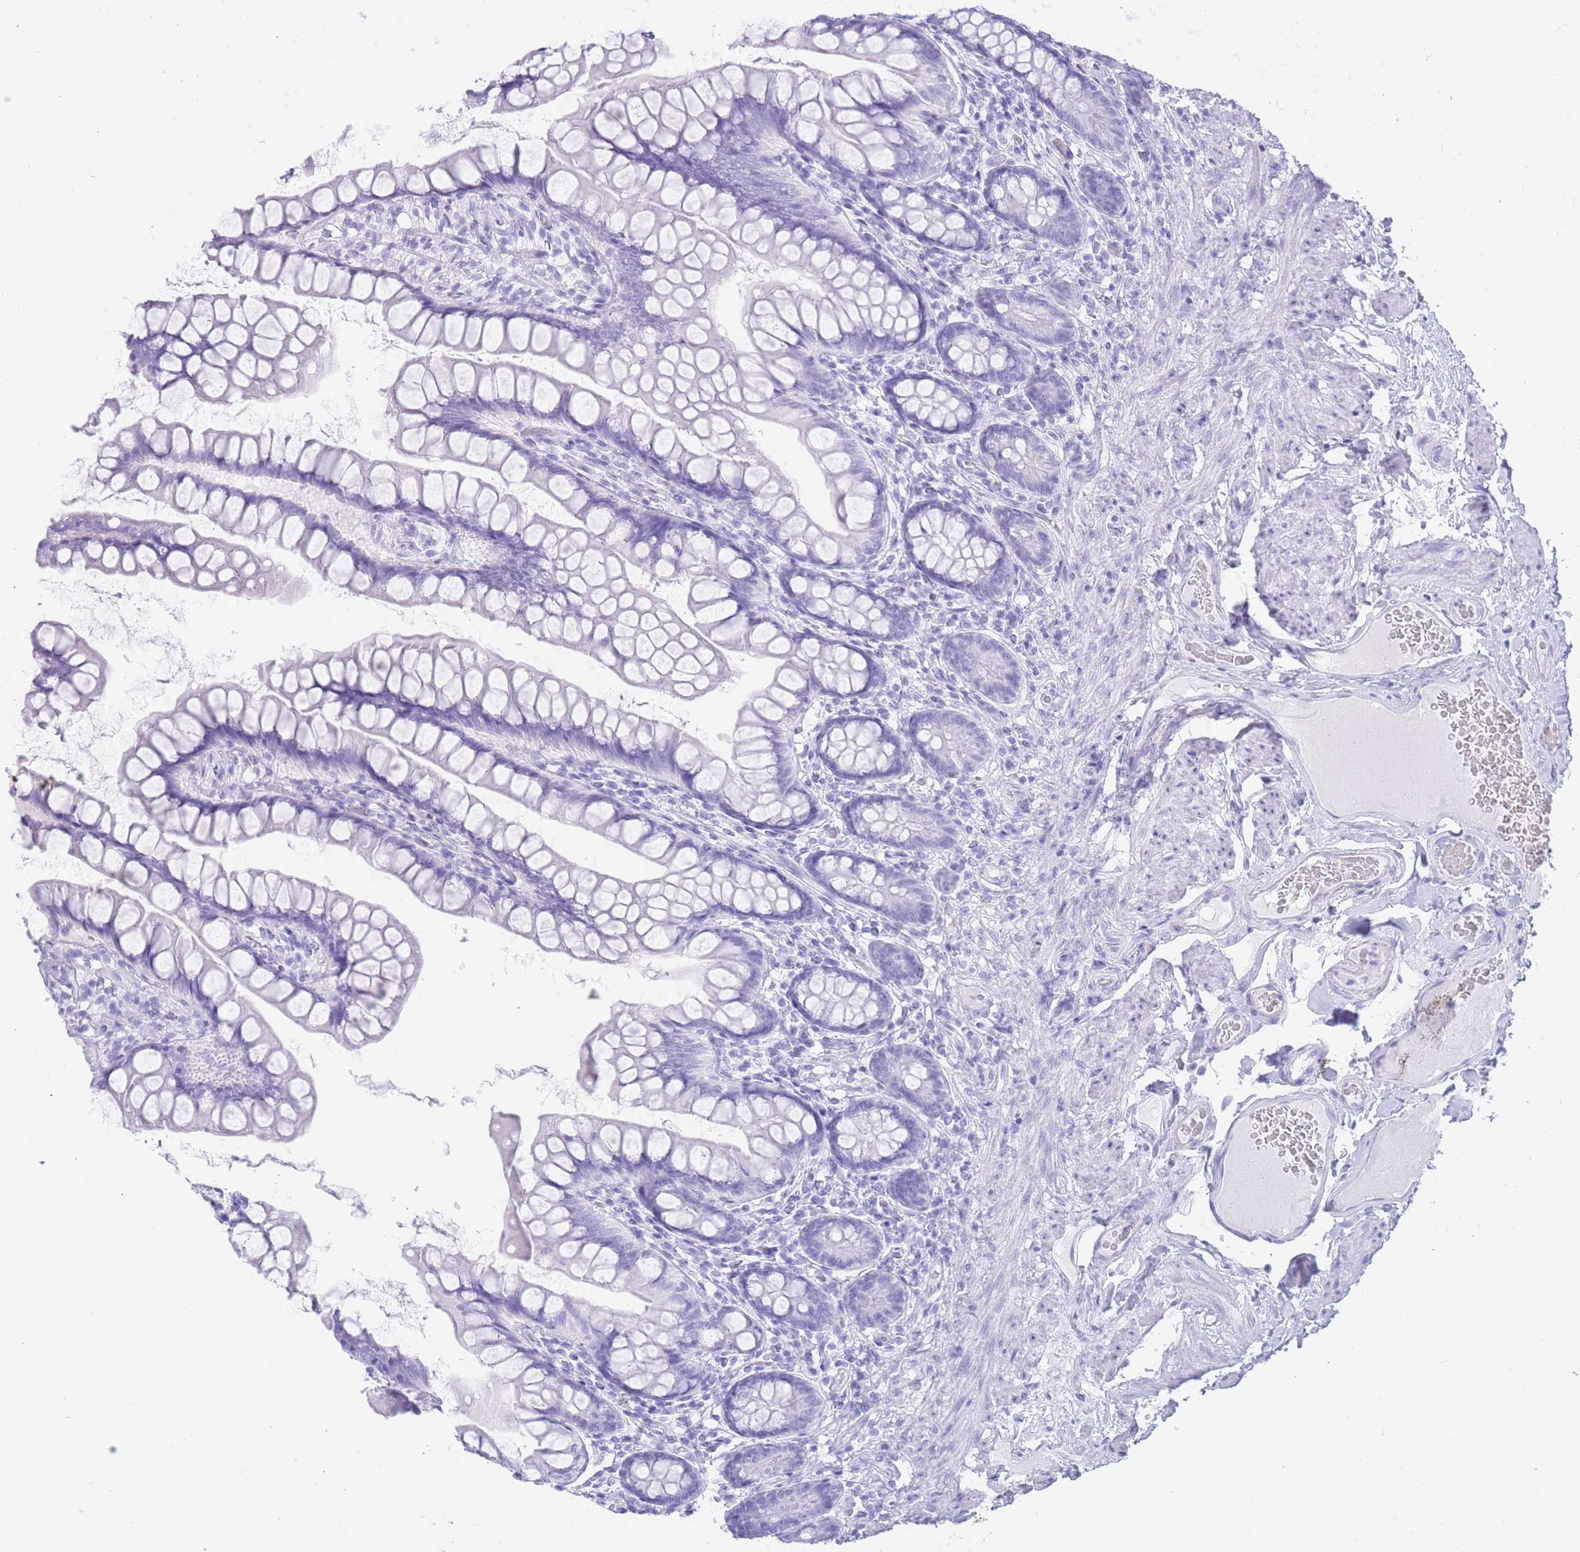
{"staining": {"intensity": "negative", "quantity": "none", "location": "none"}, "tissue": "small intestine", "cell_type": "Glandular cells", "image_type": "normal", "snomed": [{"axis": "morphology", "description": "Normal tissue, NOS"}, {"axis": "topography", "description": "Small intestine"}], "caption": "Immunohistochemical staining of benign human small intestine exhibits no significant positivity in glandular cells. (DAB immunohistochemistry with hematoxylin counter stain).", "gene": "ELOA2", "patient": {"sex": "male", "age": 70}}